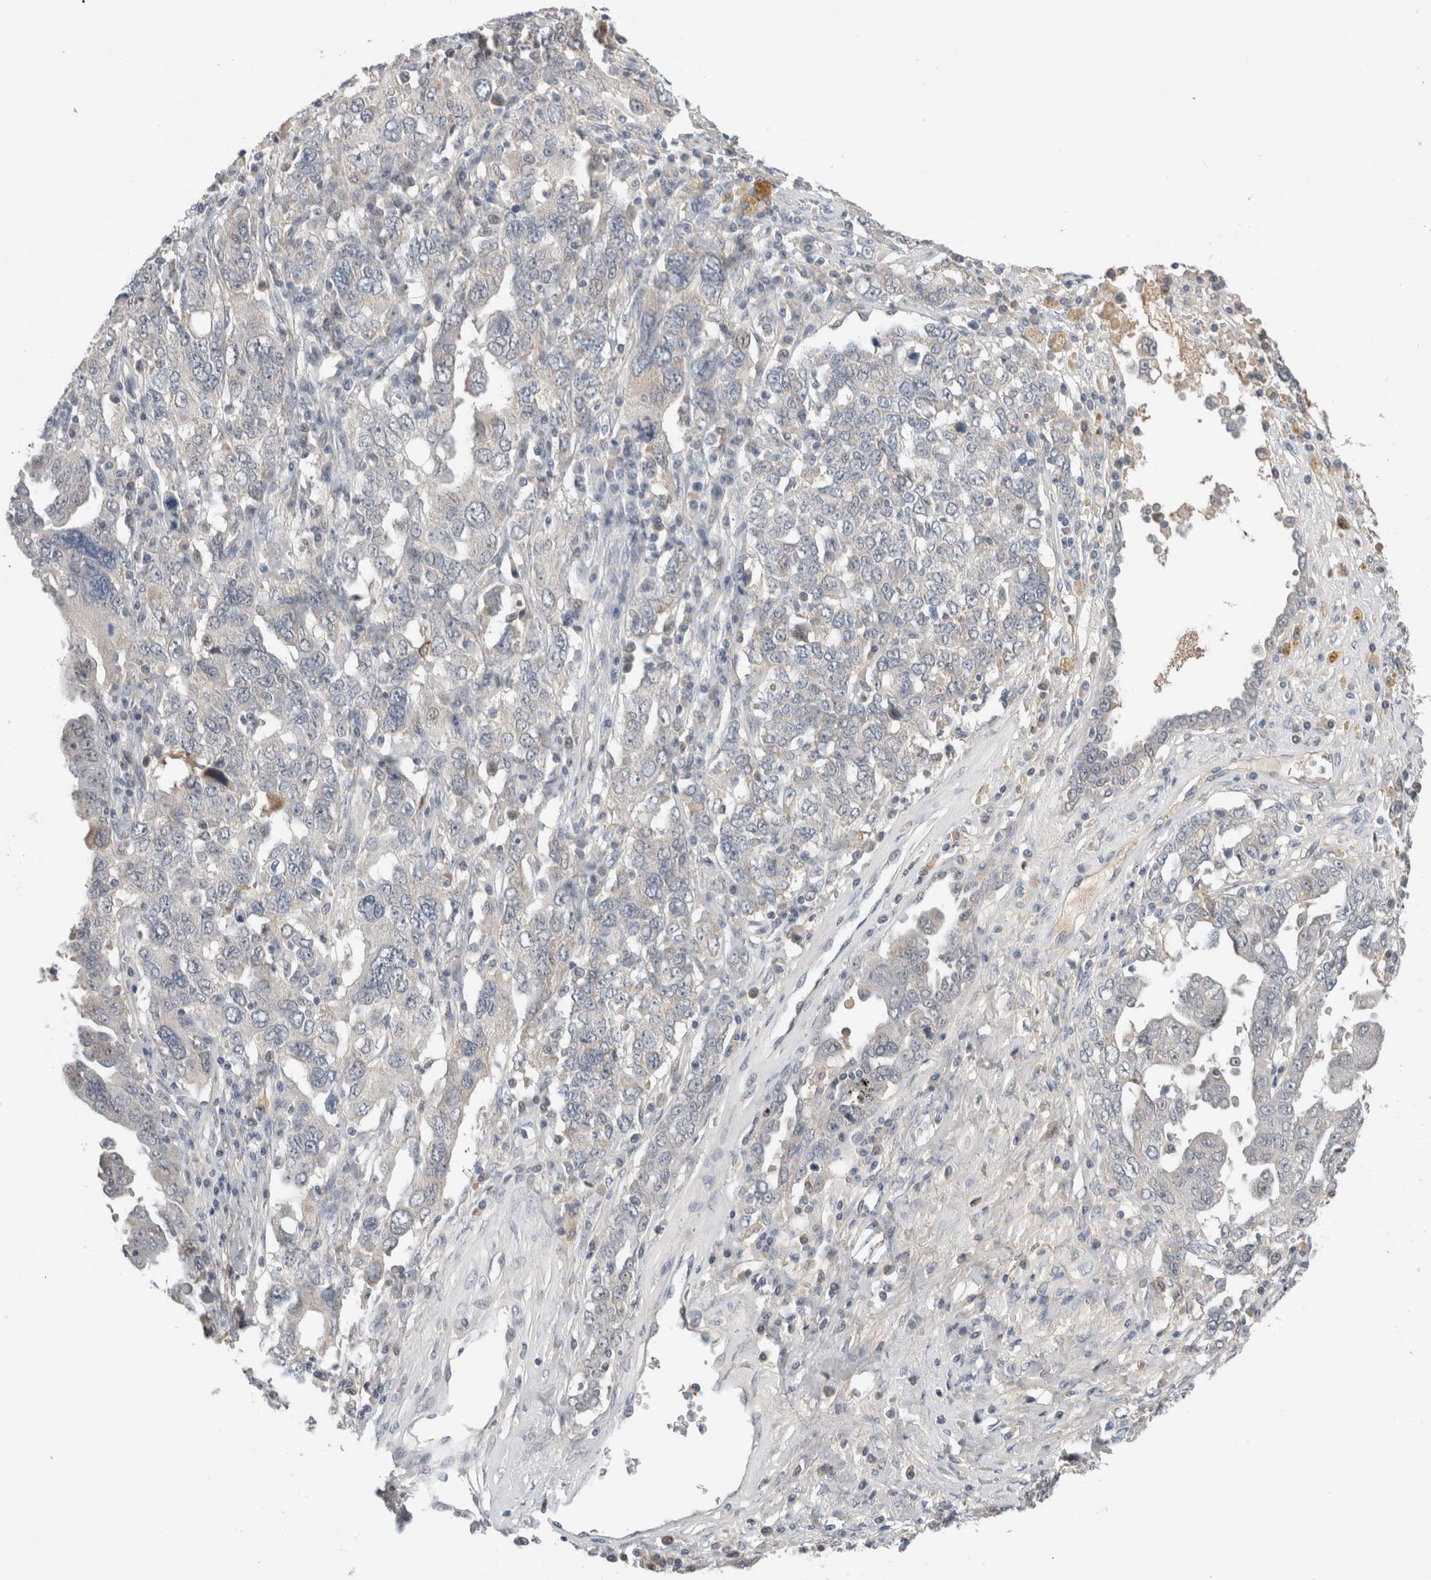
{"staining": {"intensity": "negative", "quantity": "none", "location": "none"}, "tissue": "ovarian cancer", "cell_type": "Tumor cells", "image_type": "cancer", "snomed": [{"axis": "morphology", "description": "Carcinoma, endometroid"}, {"axis": "topography", "description": "Ovary"}], "caption": "Immunohistochemical staining of ovarian cancer (endometroid carcinoma) exhibits no significant expression in tumor cells.", "gene": "HCN3", "patient": {"sex": "female", "age": 62}}